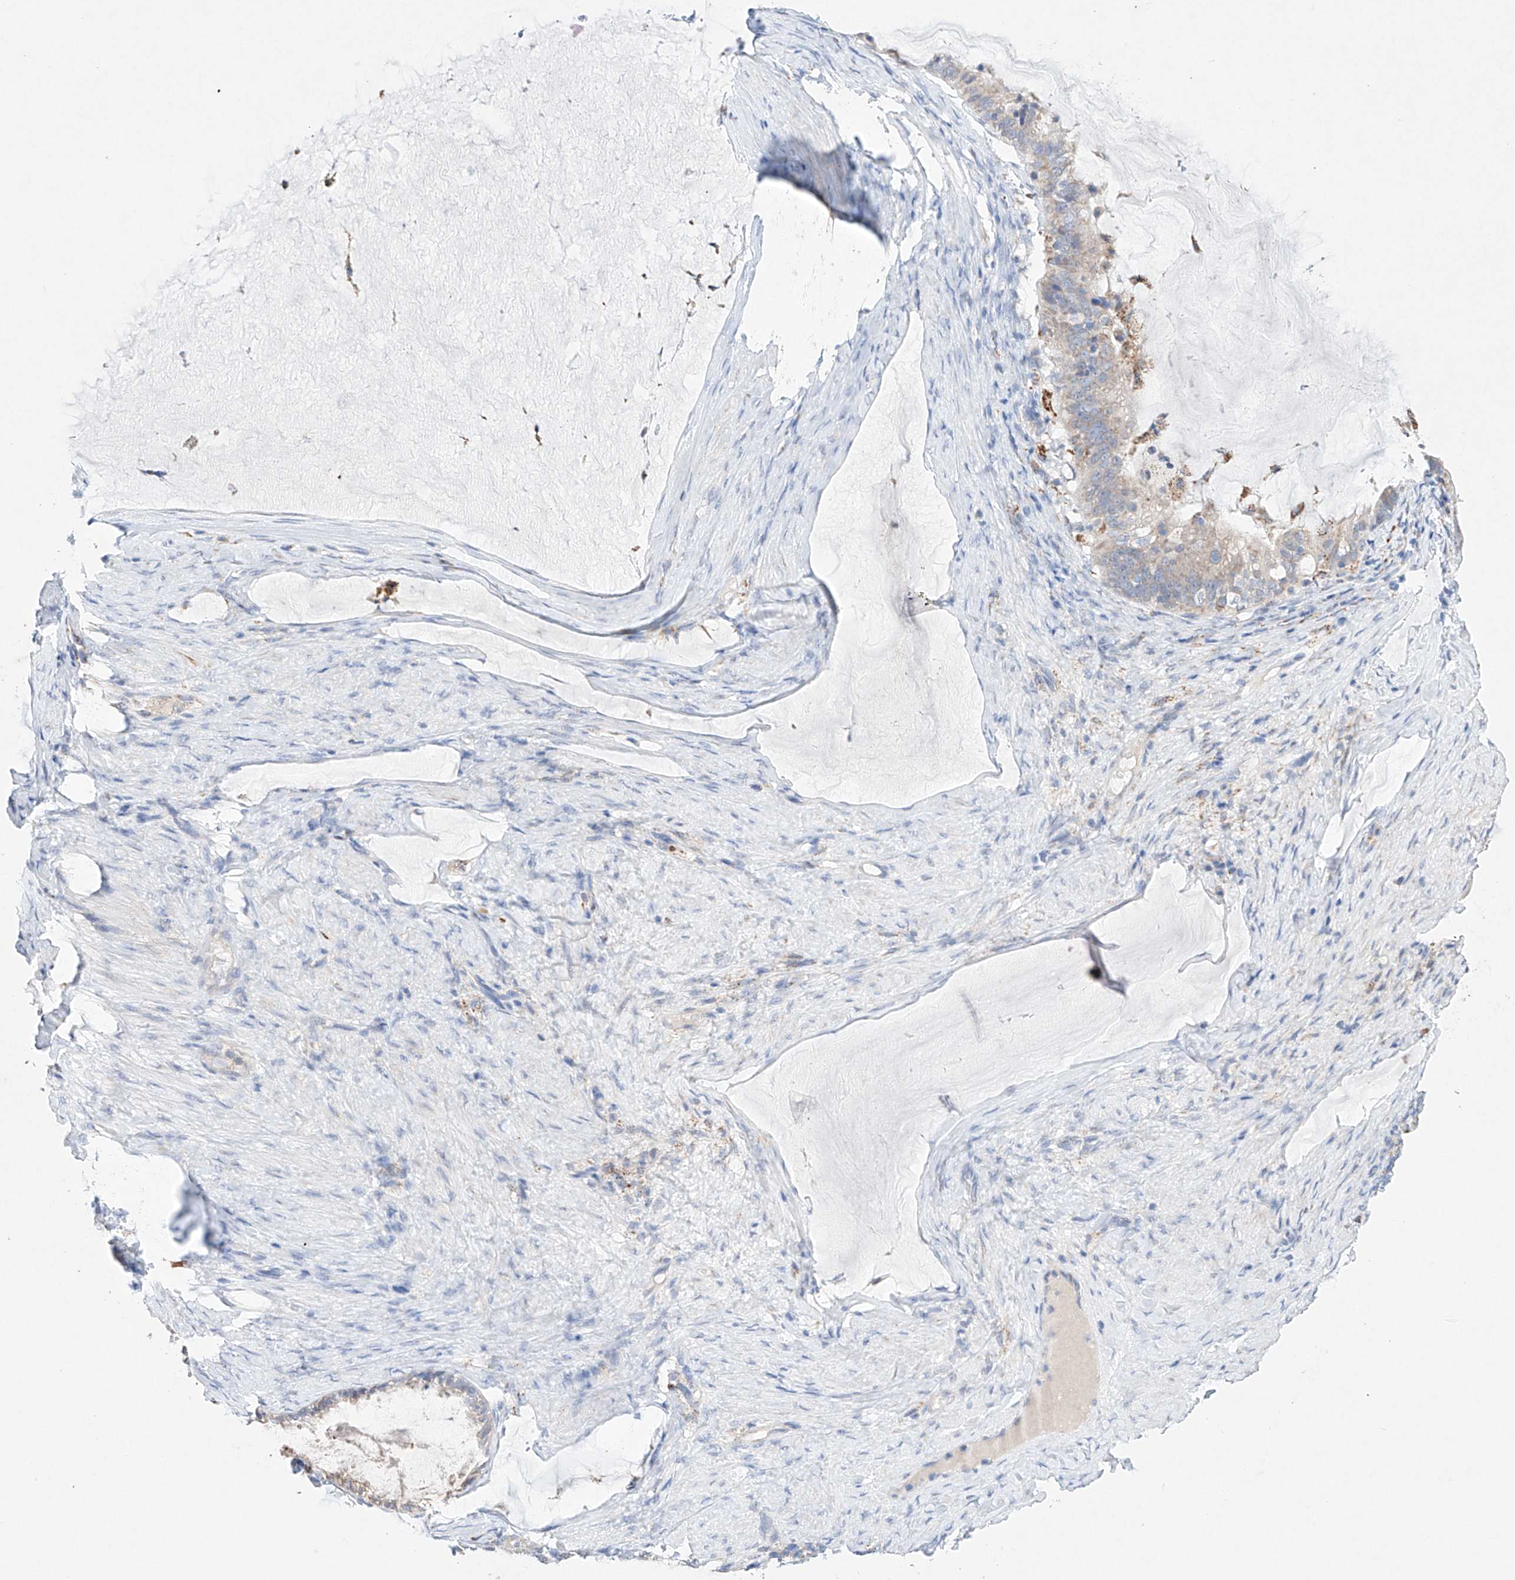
{"staining": {"intensity": "weak", "quantity": "<25%", "location": "cytoplasmic/membranous"}, "tissue": "ovarian cancer", "cell_type": "Tumor cells", "image_type": "cancer", "snomed": [{"axis": "morphology", "description": "Cystadenocarcinoma, mucinous, NOS"}, {"axis": "topography", "description": "Ovary"}], "caption": "This is an immunohistochemistry (IHC) micrograph of human ovarian cancer. There is no positivity in tumor cells.", "gene": "NRROS", "patient": {"sex": "female", "age": 61}}